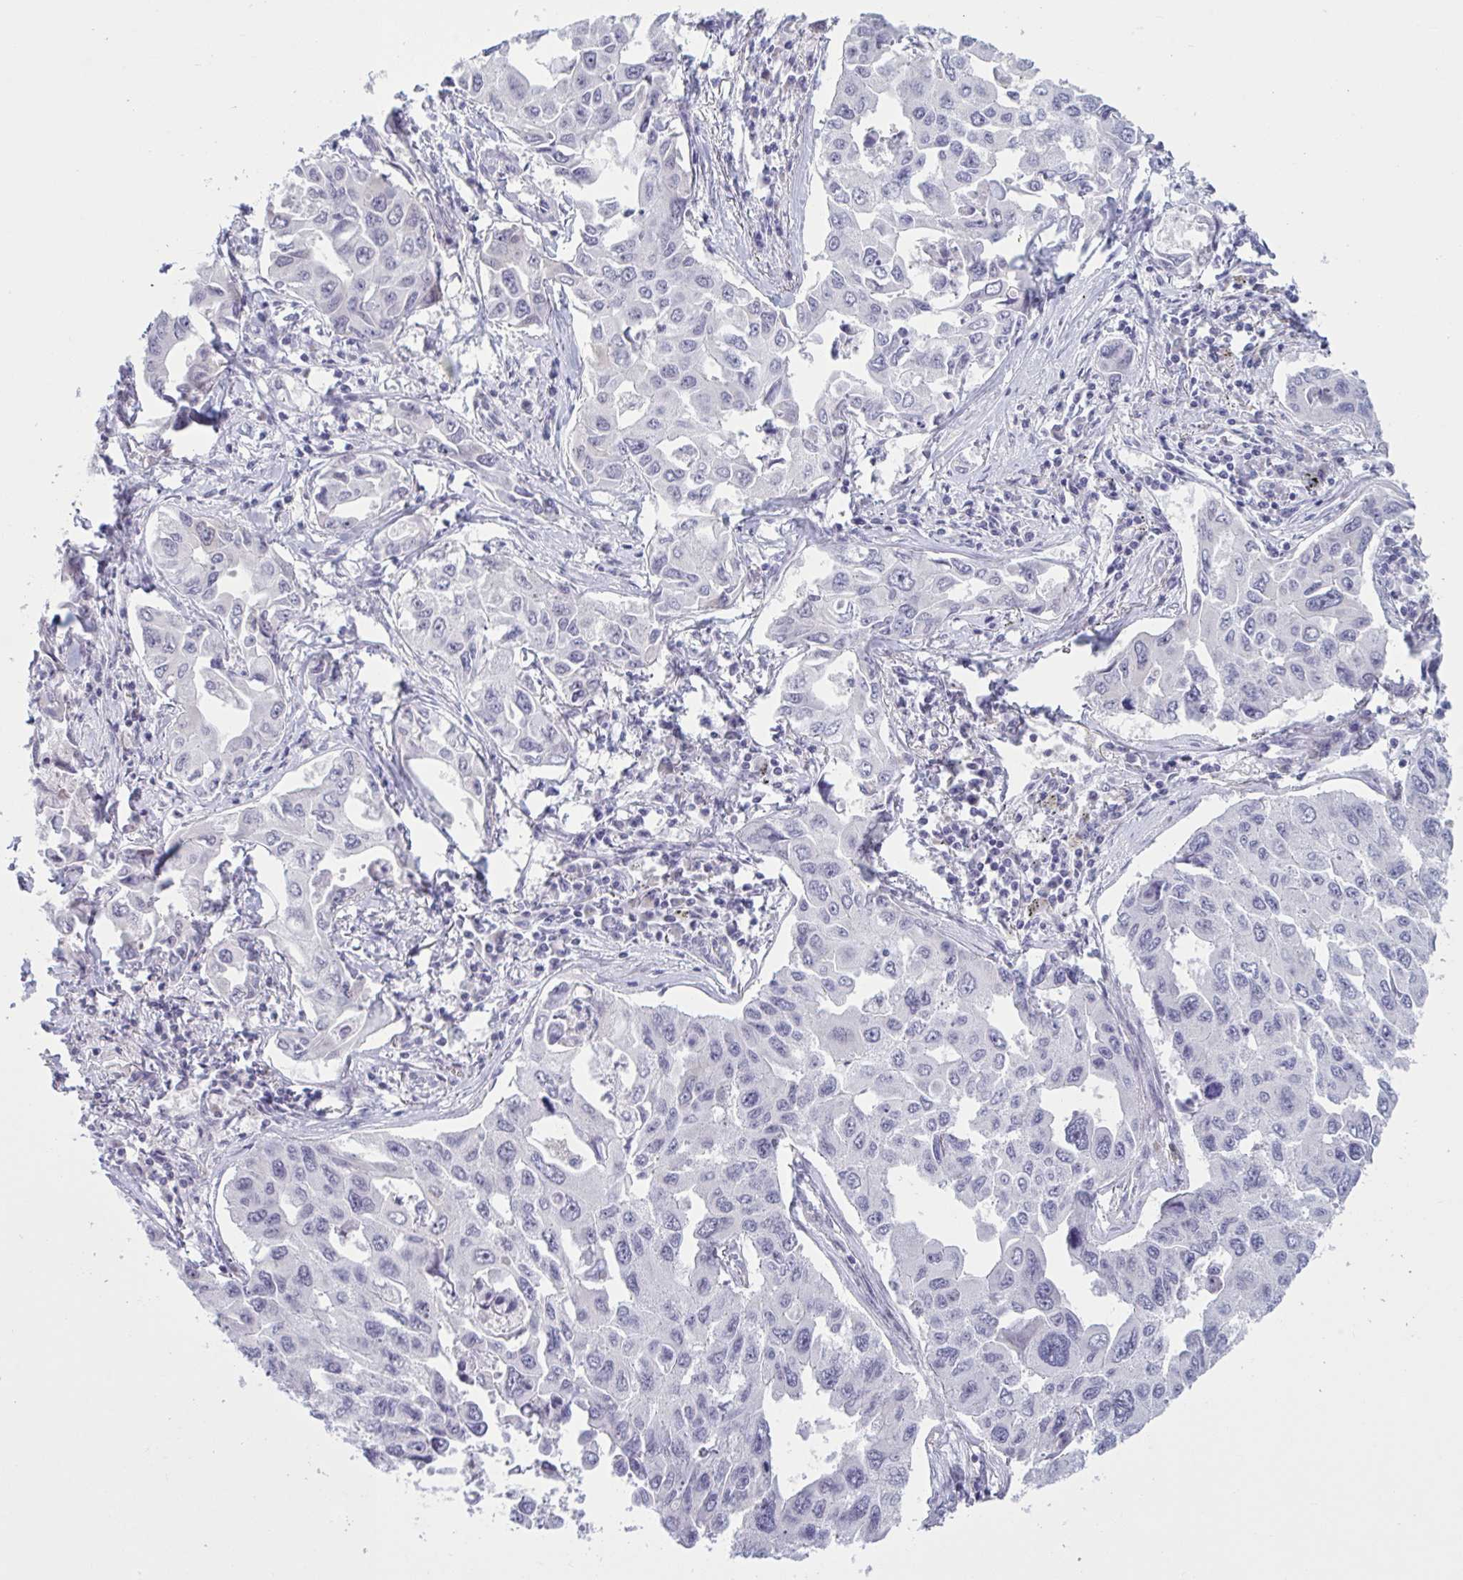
{"staining": {"intensity": "negative", "quantity": "none", "location": "none"}, "tissue": "lung cancer", "cell_type": "Tumor cells", "image_type": "cancer", "snomed": [{"axis": "morphology", "description": "Adenocarcinoma, NOS"}, {"axis": "topography", "description": "Lung"}], "caption": "A micrograph of lung adenocarcinoma stained for a protein exhibits no brown staining in tumor cells.", "gene": "HSD11B2", "patient": {"sex": "male", "age": 64}}